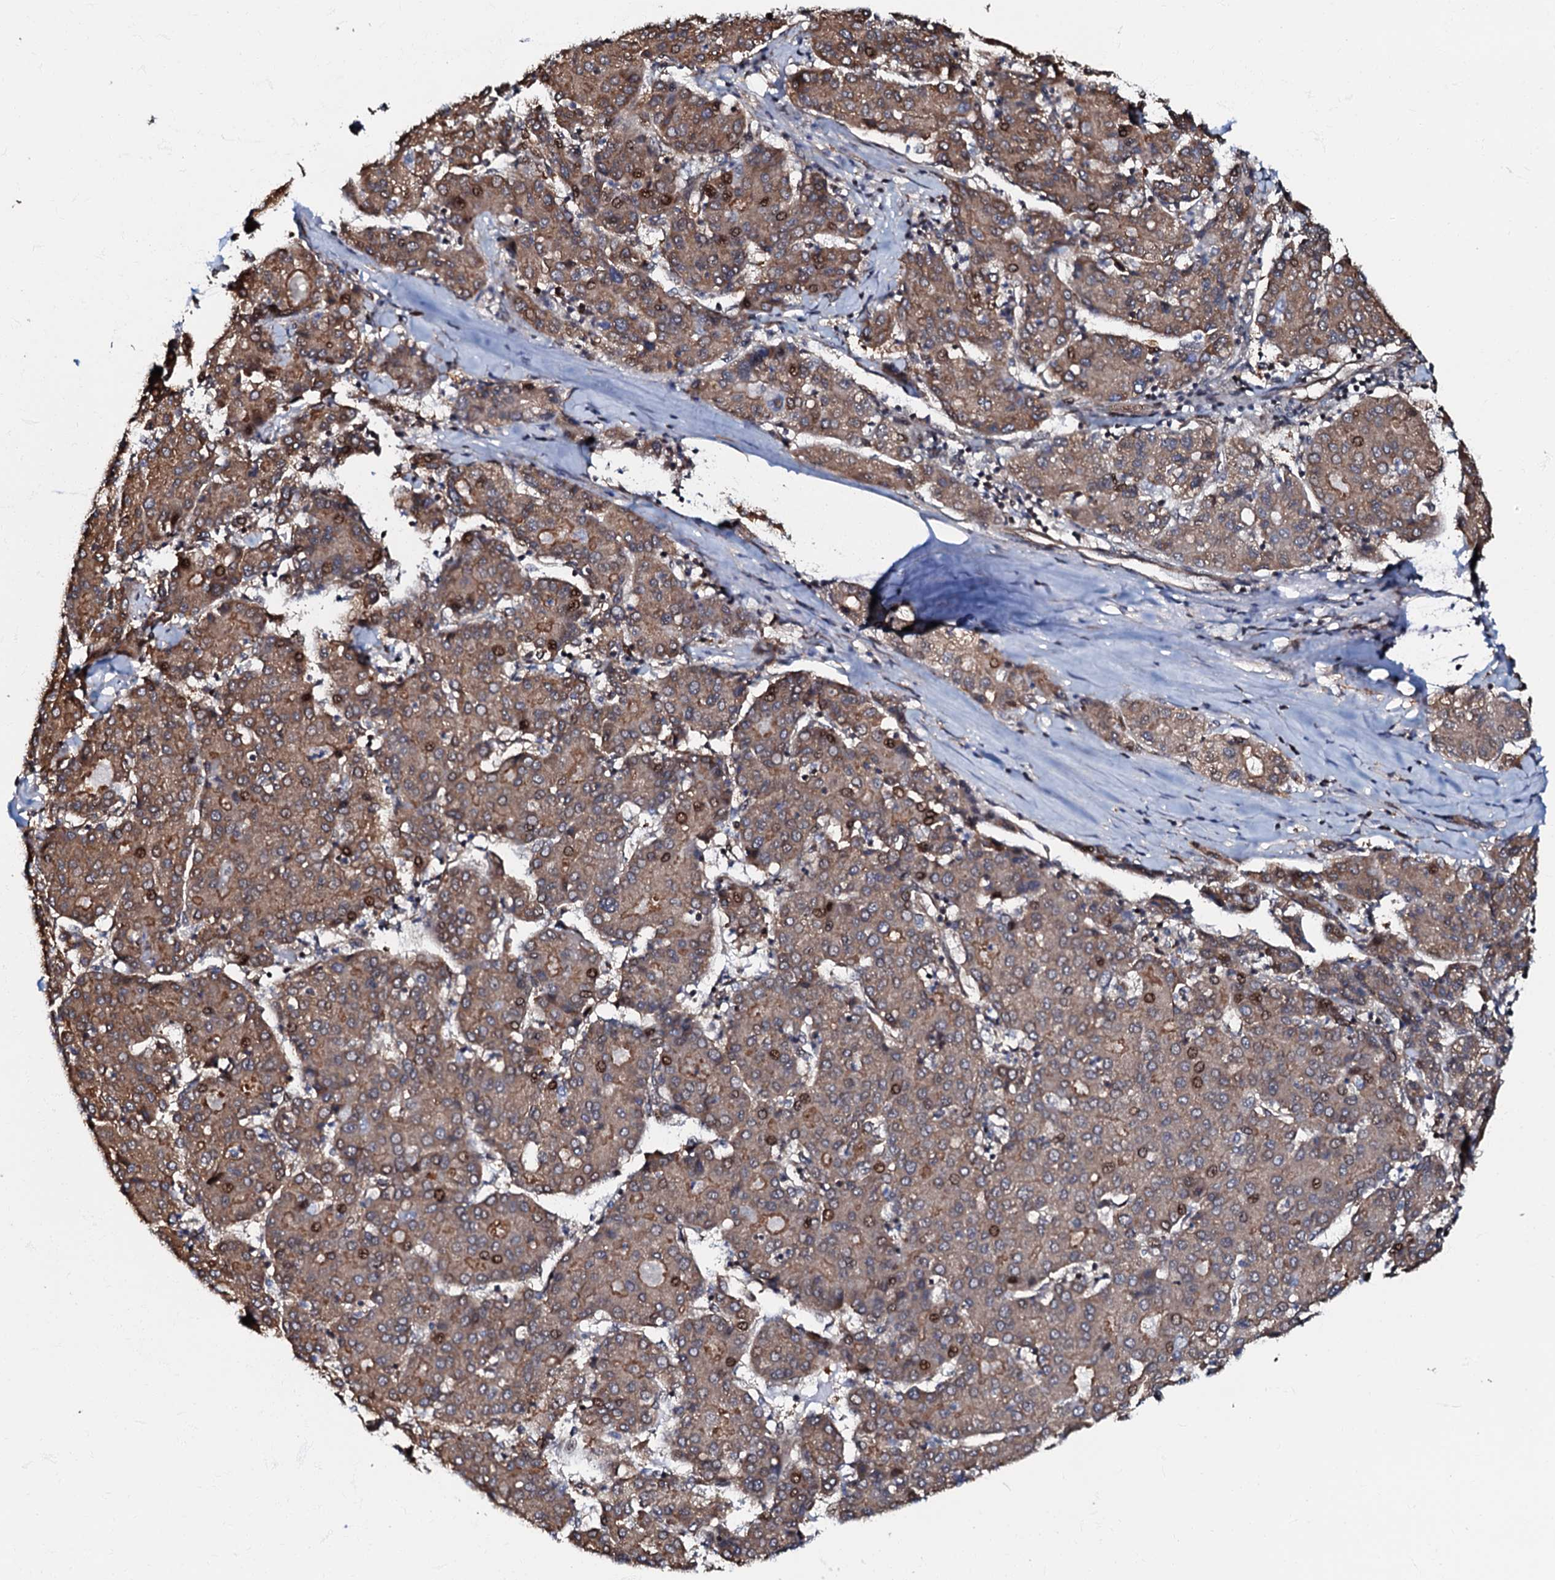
{"staining": {"intensity": "moderate", "quantity": ">75%", "location": "cytoplasmic/membranous,nuclear"}, "tissue": "liver cancer", "cell_type": "Tumor cells", "image_type": "cancer", "snomed": [{"axis": "morphology", "description": "Carcinoma, Hepatocellular, NOS"}, {"axis": "topography", "description": "Liver"}], "caption": "This is an image of immunohistochemistry staining of liver cancer, which shows moderate expression in the cytoplasmic/membranous and nuclear of tumor cells.", "gene": "OSBP", "patient": {"sex": "male", "age": 65}}